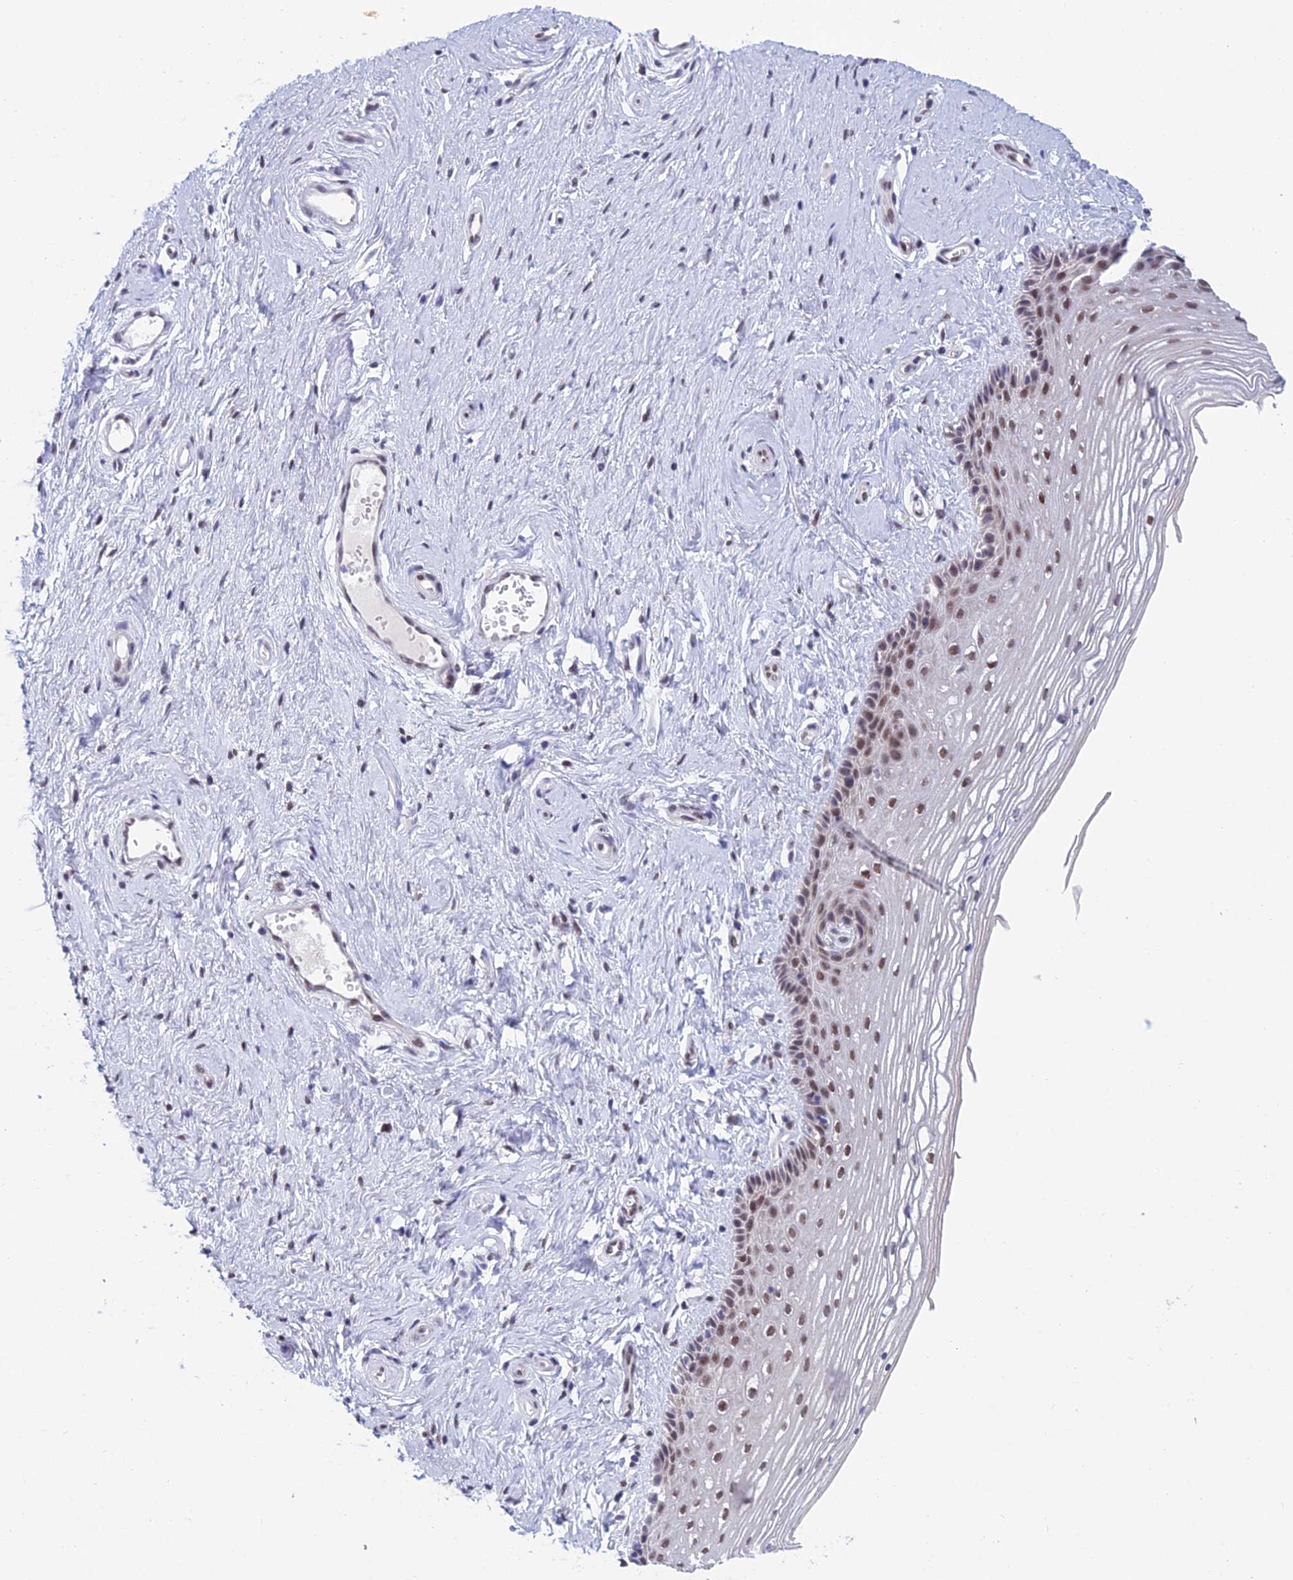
{"staining": {"intensity": "moderate", "quantity": "<25%", "location": "nuclear"}, "tissue": "vagina", "cell_type": "Squamous epithelial cells", "image_type": "normal", "snomed": [{"axis": "morphology", "description": "Normal tissue, NOS"}, {"axis": "topography", "description": "Vagina"}], "caption": "About <25% of squamous epithelial cells in normal vagina display moderate nuclear protein staining as visualized by brown immunohistochemical staining.", "gene": "NABP2", "patient": {"sex": "female", "age": 46}}